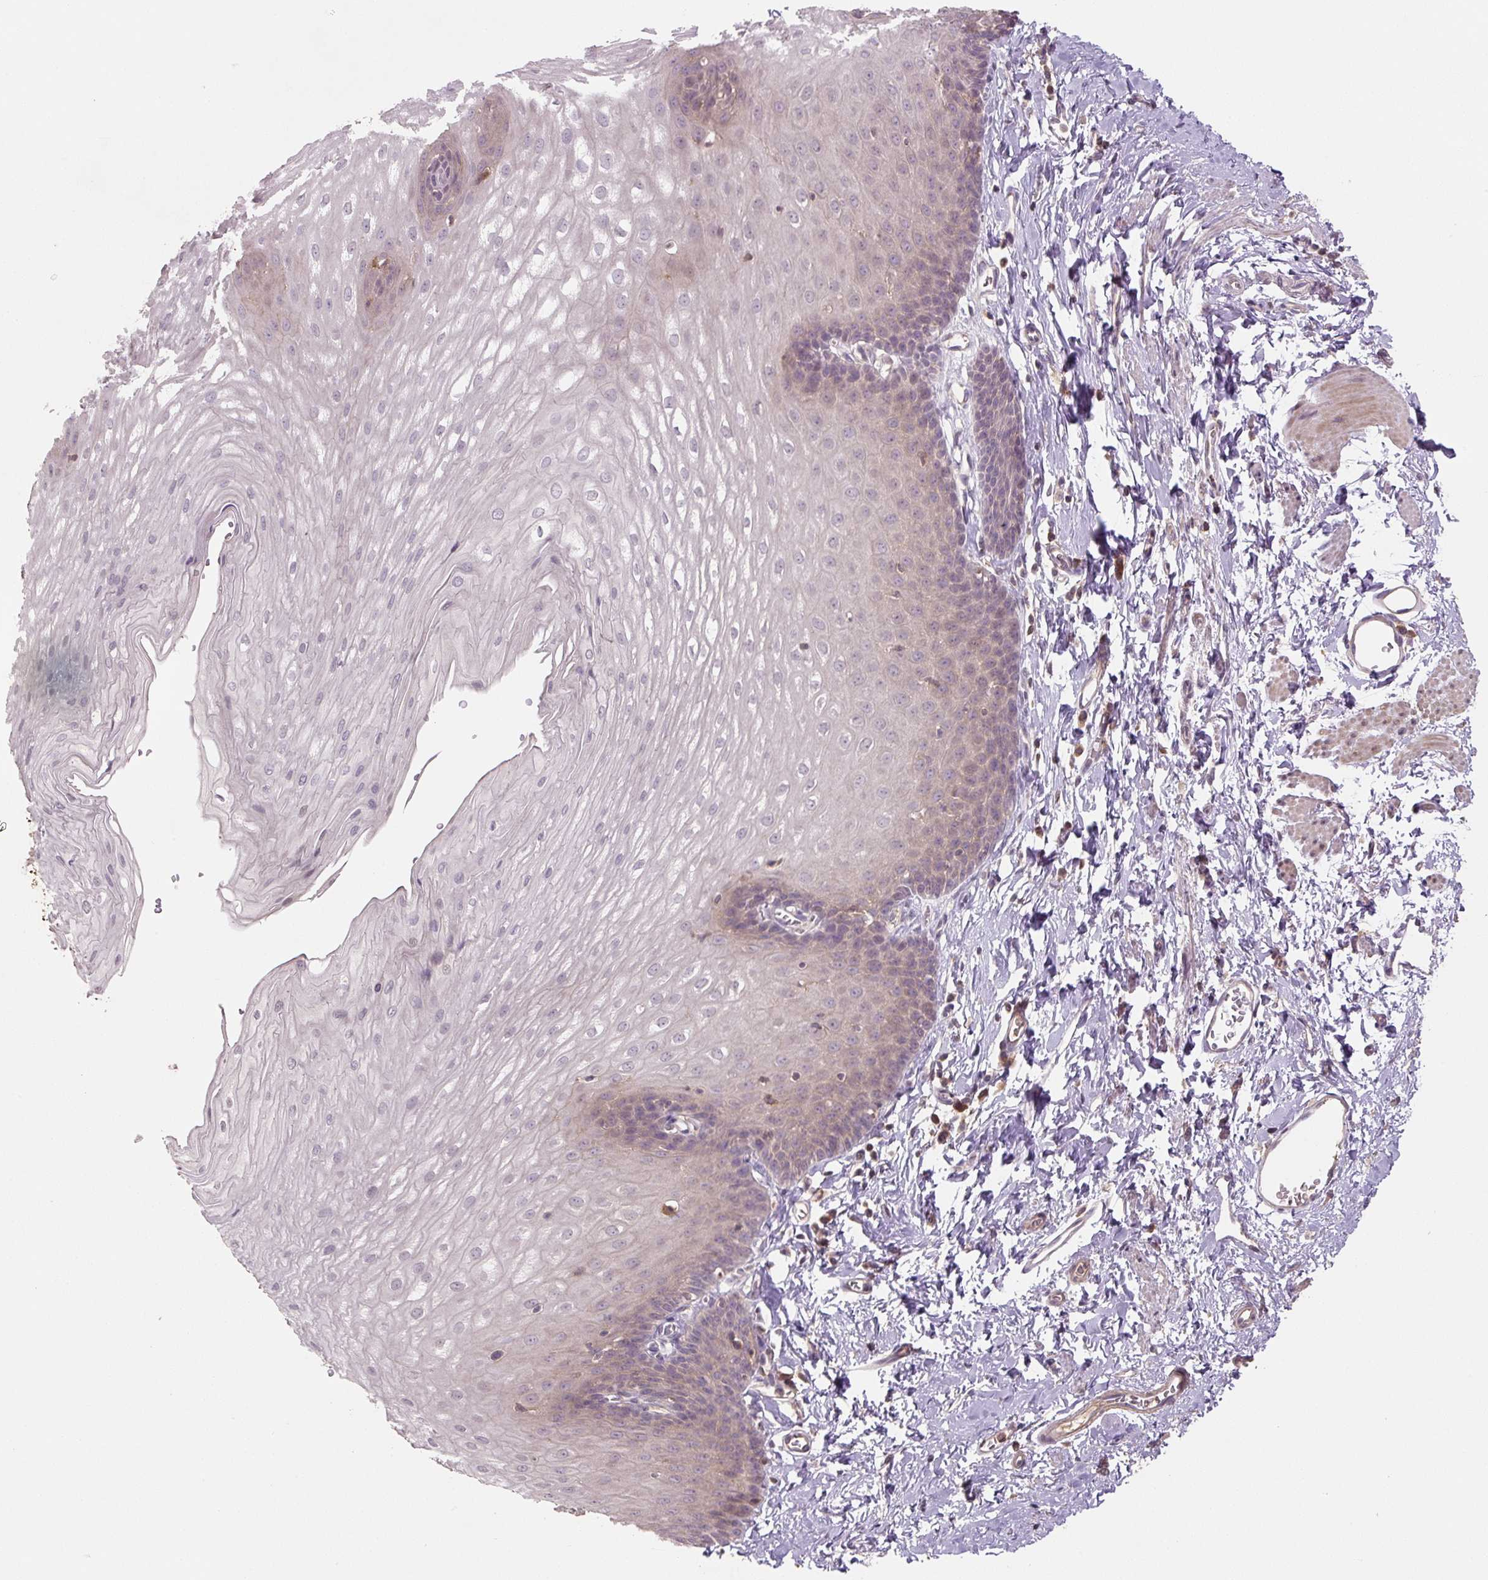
{"staining": {"intensity": "weak", "quantity": "<25%", "location": "nuclear"}, "tissue": "esophagus", "cell_type": "Squamous epithelial cells", "image_type": "normal", "snomed": [{"axis": "morphology", "description": "Normal tissue, NOS"}, {"axis": "topography", "description": "Esophagus"}], "caption": "Immunohistochemistry (IHC) micrograph of unremarkable esophagus: esophagus stained with DAB displays no significant protein staining in squamous epithelial cells. (IHC, brightfield microscopy, high magnification).", "gene": "C2orf73", "patient": {"sex": "male", "age": 70}}